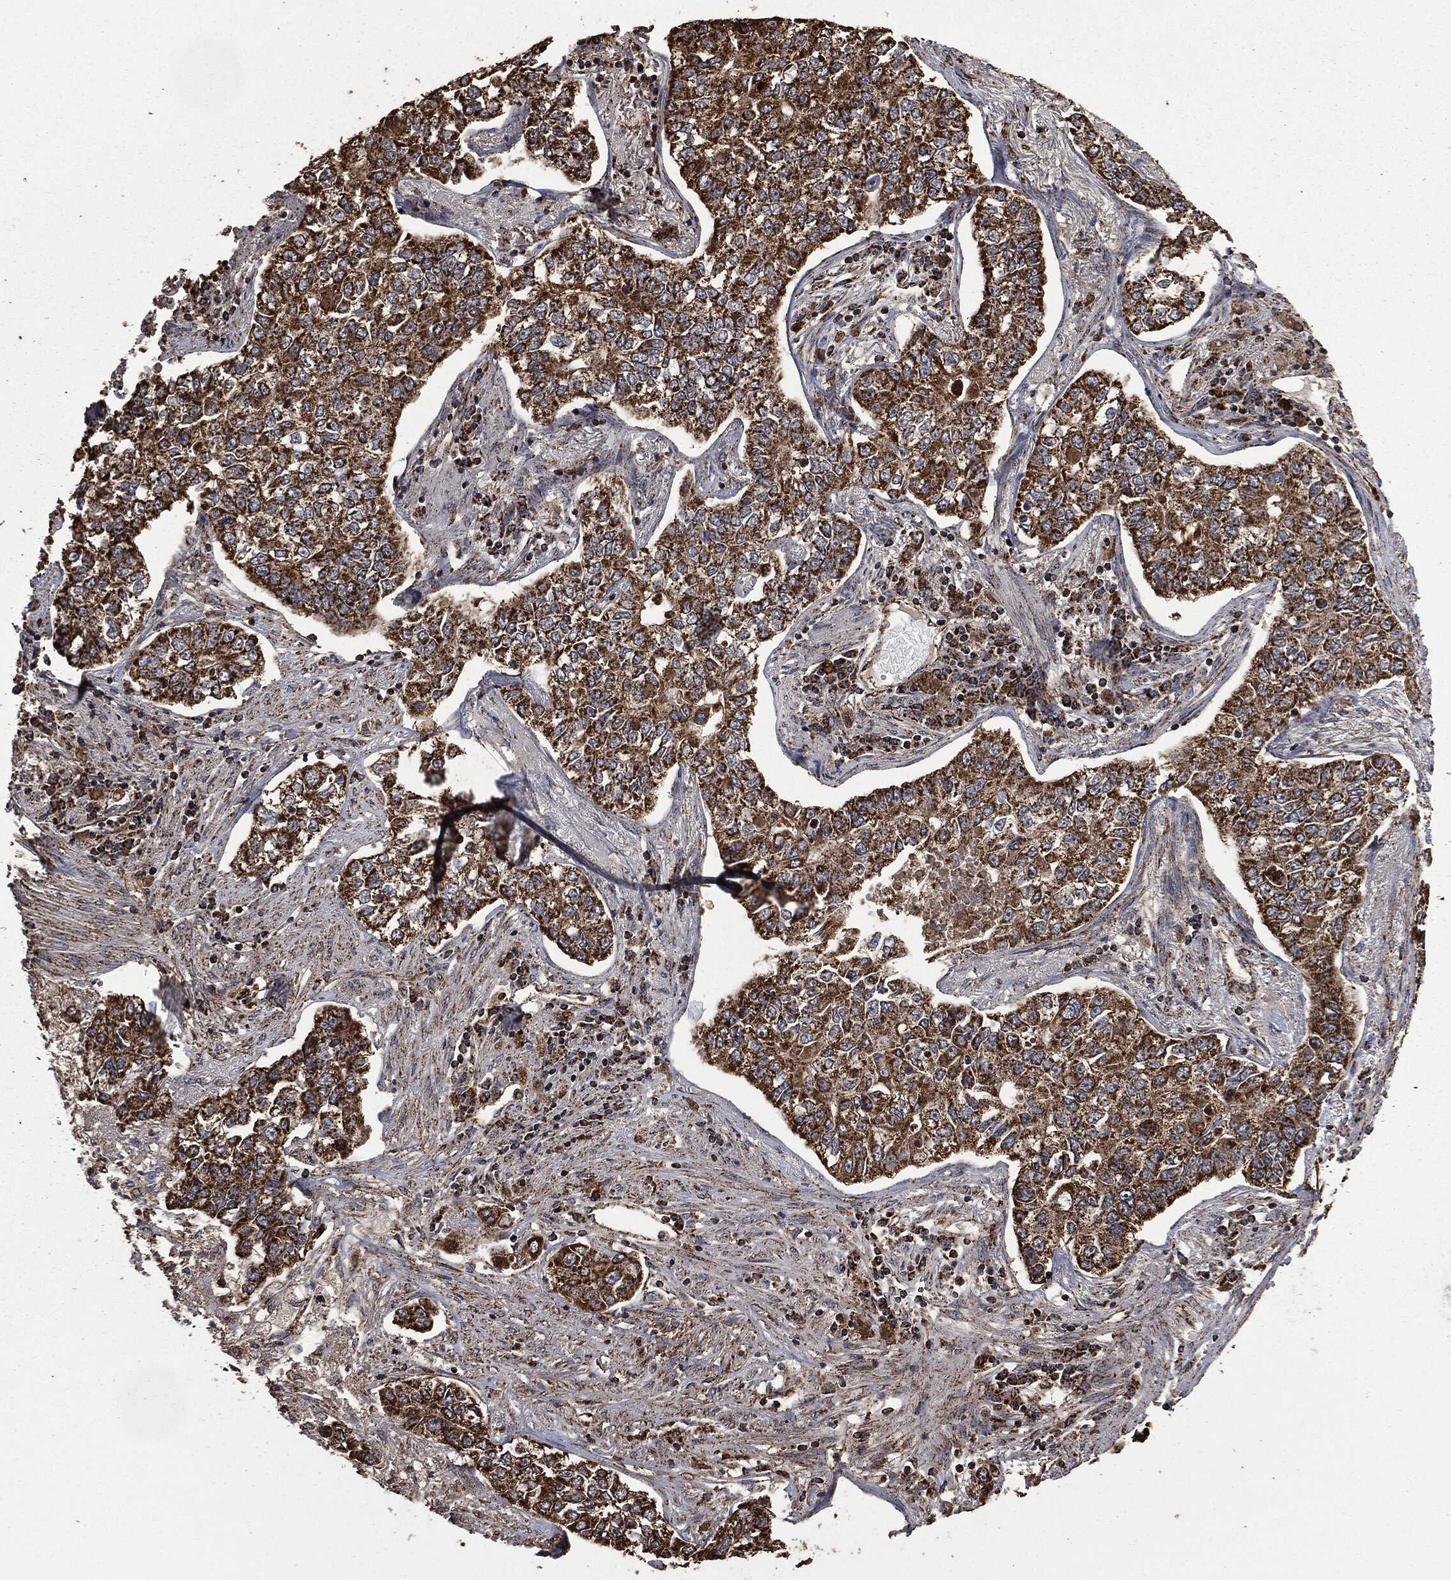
{"staining": {"intensity": "strong", "quantity": ">75%", "location": "cytoplasmic/membranous"}, "tissue": "lung cancer", "cell_type": "Tumor cells", "image_type": "cancer", "snomed": [{"axis": "morphology", "description": "Adenocarcinoma, NOS"}, {"axis": "topography", "description": "Lung"}], "caption": "Tumor cells show high levels of strong cytoplasmic/membranous expression in approximately >75% of cells in human adenocarcinoma (lung).", "gene": "LIG3", "patient": {"sex": "male", "age": 49}}